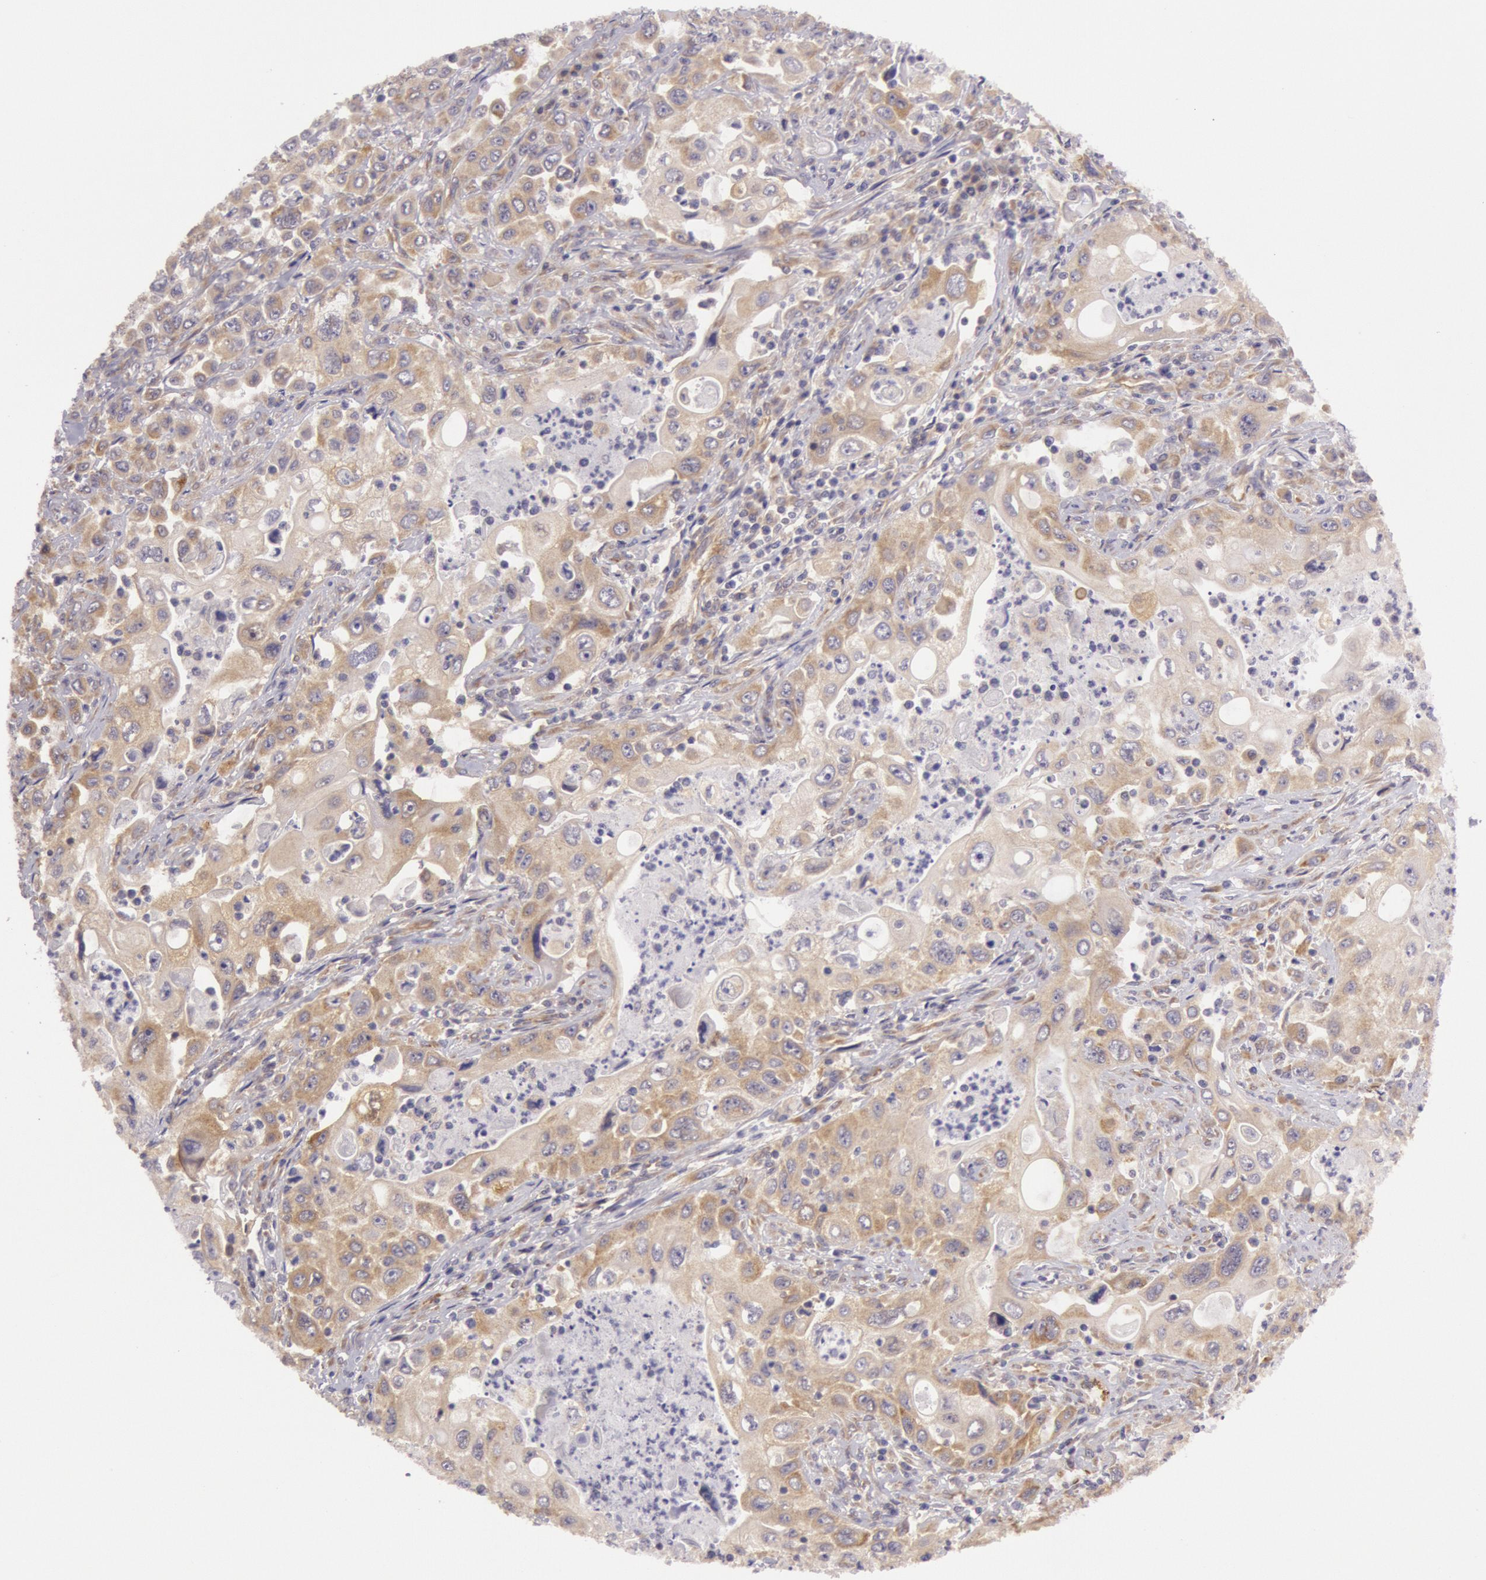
{"staining": {"intensity": "moderate", "quantity": ">75%", "location": "cytoplasmic/membranous"}, "tissue": "pancreatic cancer", "cell_type": "Tumor cells", "image_type": "cancer", "snomed": [{"axis": "morphology", "description": "Adenocarcinoma, NOS"}, {"axis": "topography", "description": "Pancreas"}], "caption": "DAB immunohistochemical staining of human pancreatic adenocarcinoma reveals moderate cytoplasmic/membranous protein positivity in approximately >75% of tumor cells.", "gene": "CHUK", "patient": {"sex": "male", "age": 70}}